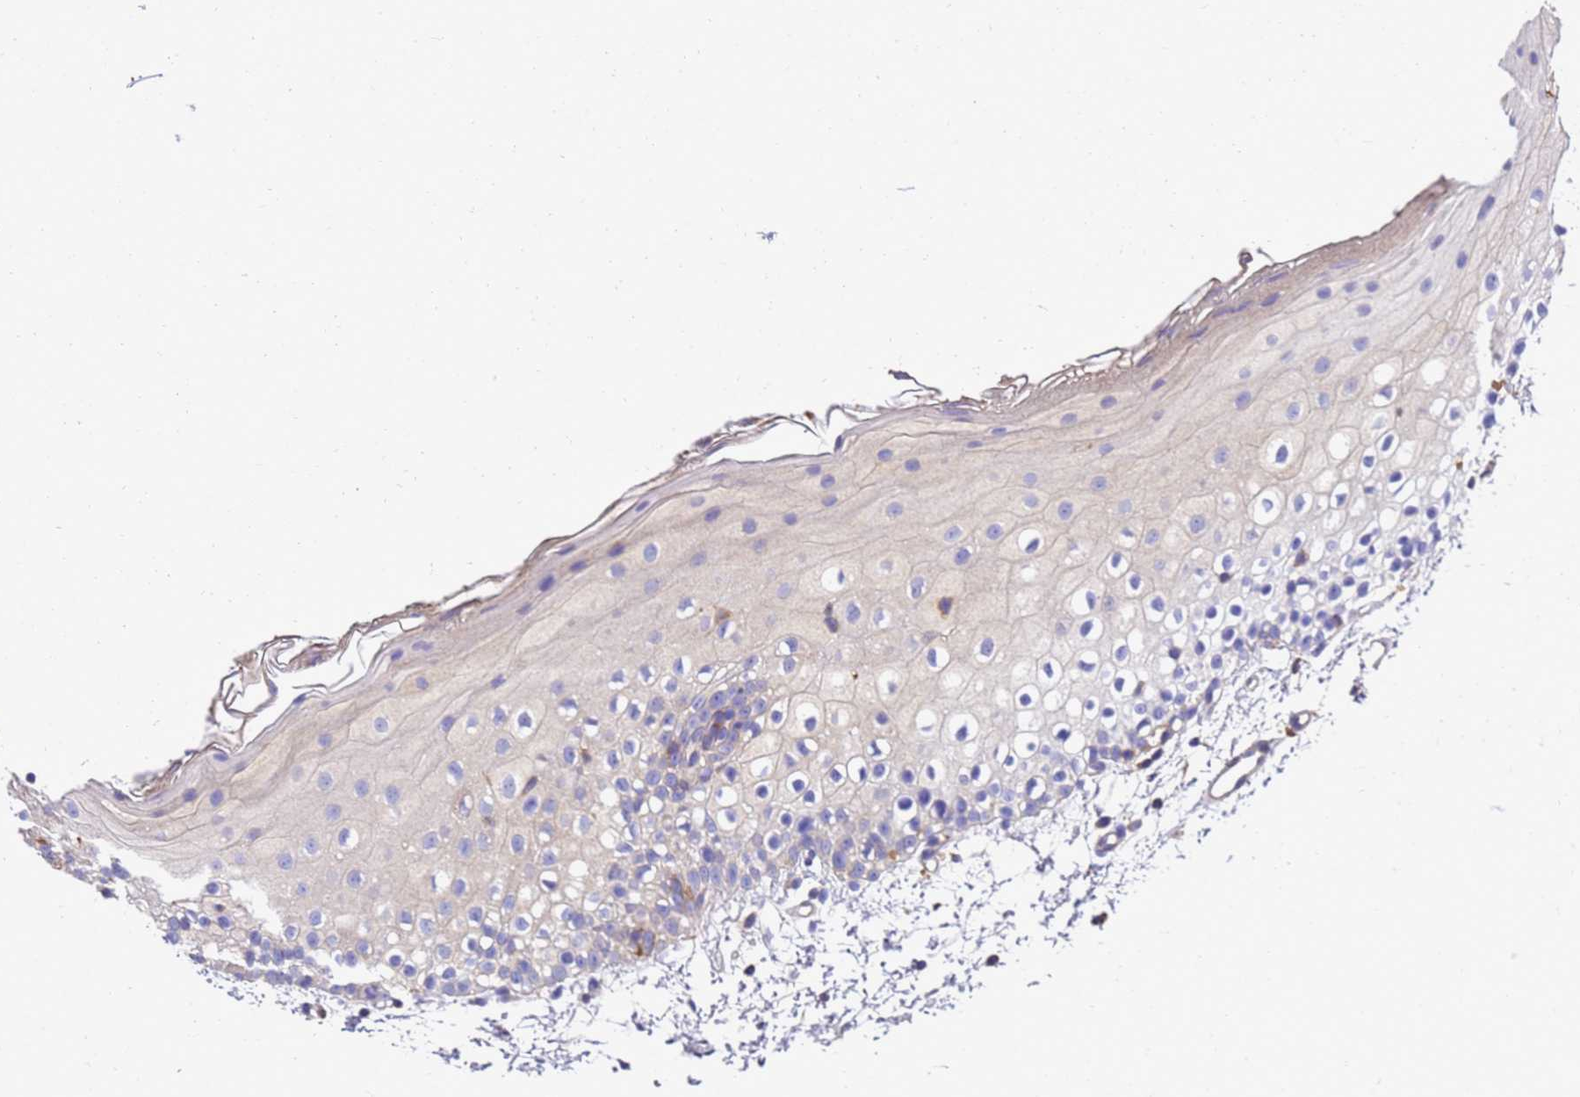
{"staining": {"intensity": "weak", "quantity": "<25%", "location": "cytoplasmic/membranous"}, "tissue": "oral mucosa", "cell_type": "Squamous epithelial cells", "image_type": "normal", "snomed": [{"axis": "morphology", "description": "Normal tissue, NOS"}, {"axis": "topography", "description": "Oral tissue"}], "caption": "Oral mucosa stained for a protein using immunohistochemistry (IHC) exhibits no expression squamous epithelial cells.", "gene": "ZNF235", "patient": {"sex": "male", "age": 28}}